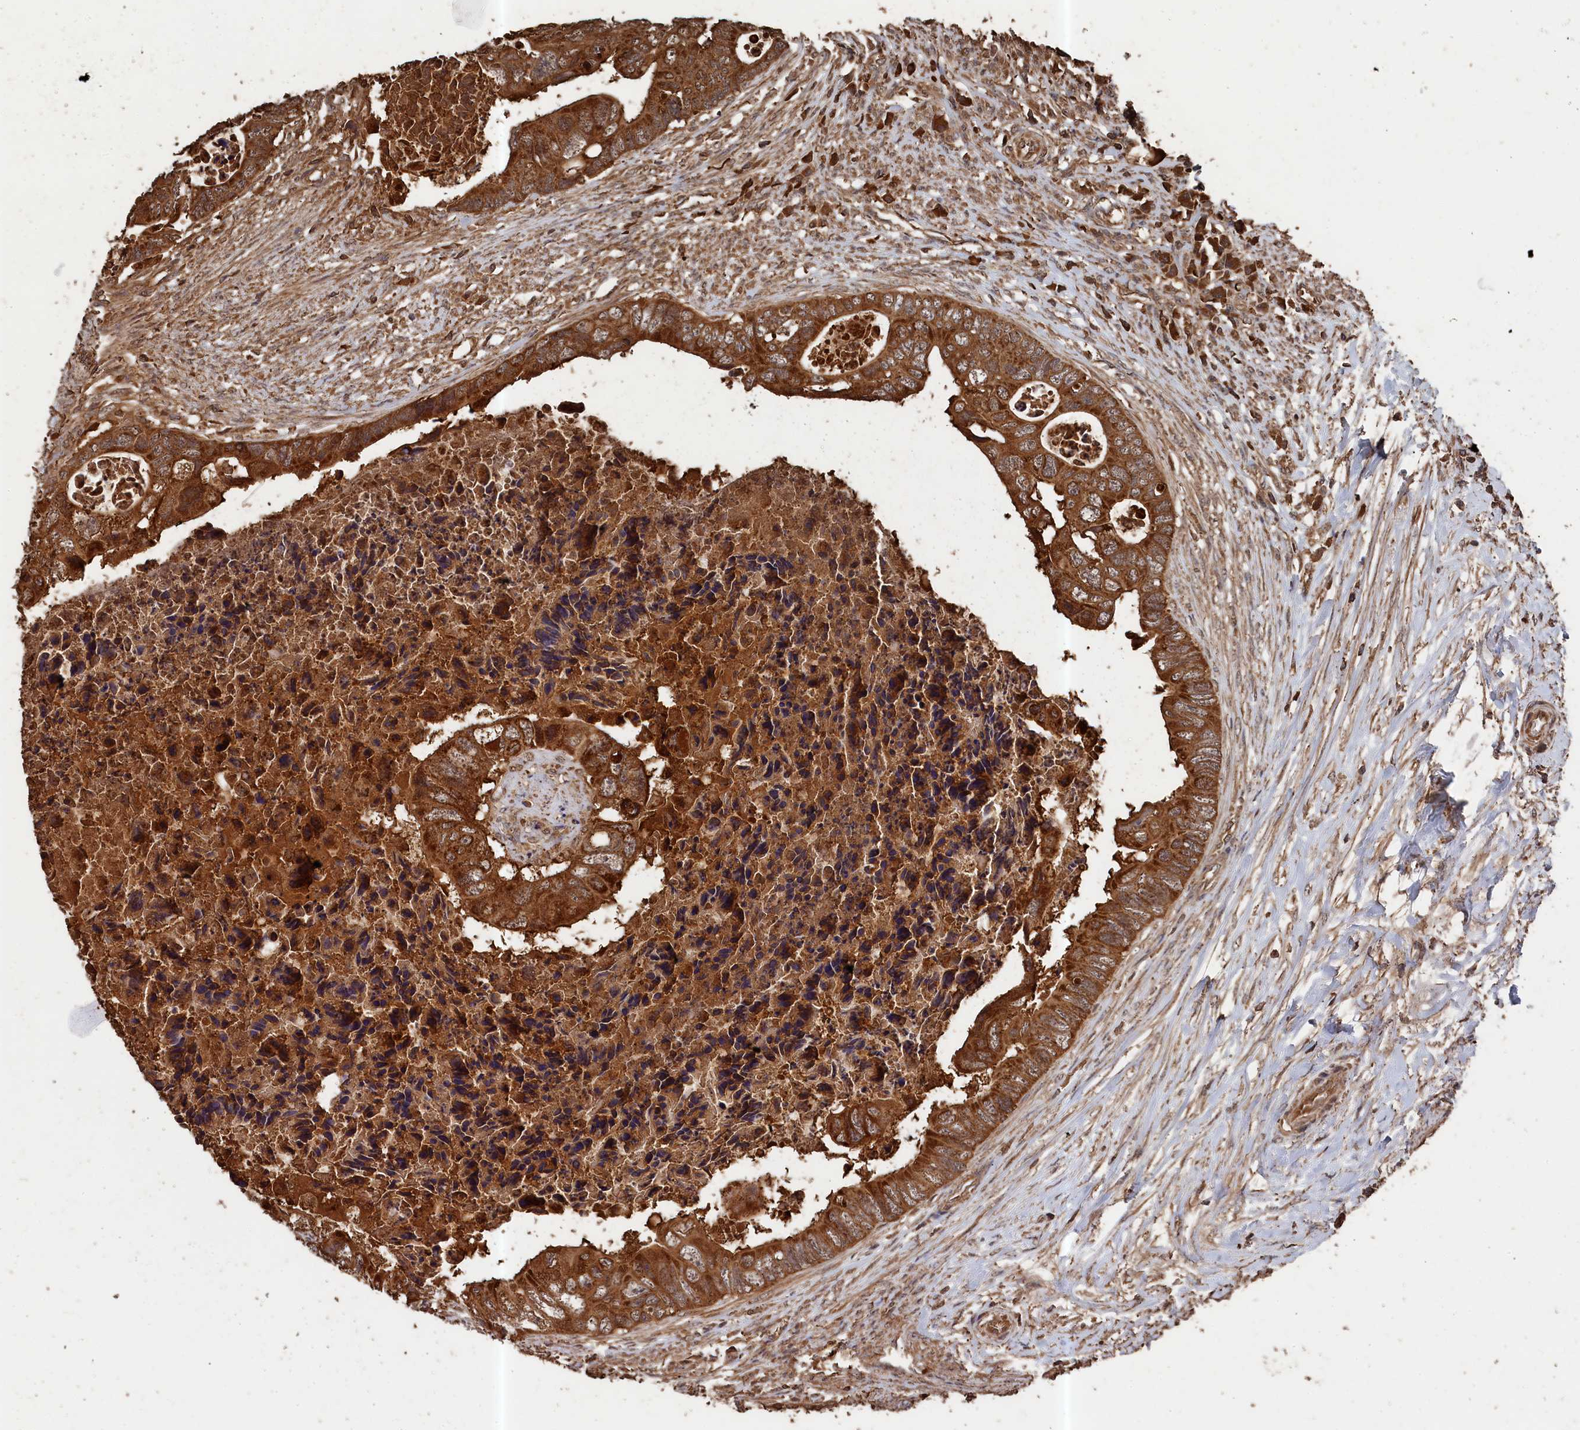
{"staining": {"intensity": "moderate", "quantity": ">75%", "location": "cytoplasmic/membranous"}, "tissue": "colorectal cancer", "cell_type": "Tumor cells", "image_type": "cancer", "snomed": [{"axis": "morphology", "description": "Adenocarcinoma, NOS"}, {"axis": "topography", "description": "Rectum"}], "caption": "Protein expression analysis of colorectal cancer demonstrates moderate cytoplasmic/membranous positivity in approximately >75% of tumor cells. The staining is performed using DAB brown chromogen to label protein expression. The nuclei are counter-stained blue using hematoxylin.", "gene": "SNX33", "patient": {"sex": "female", "age": 78}}